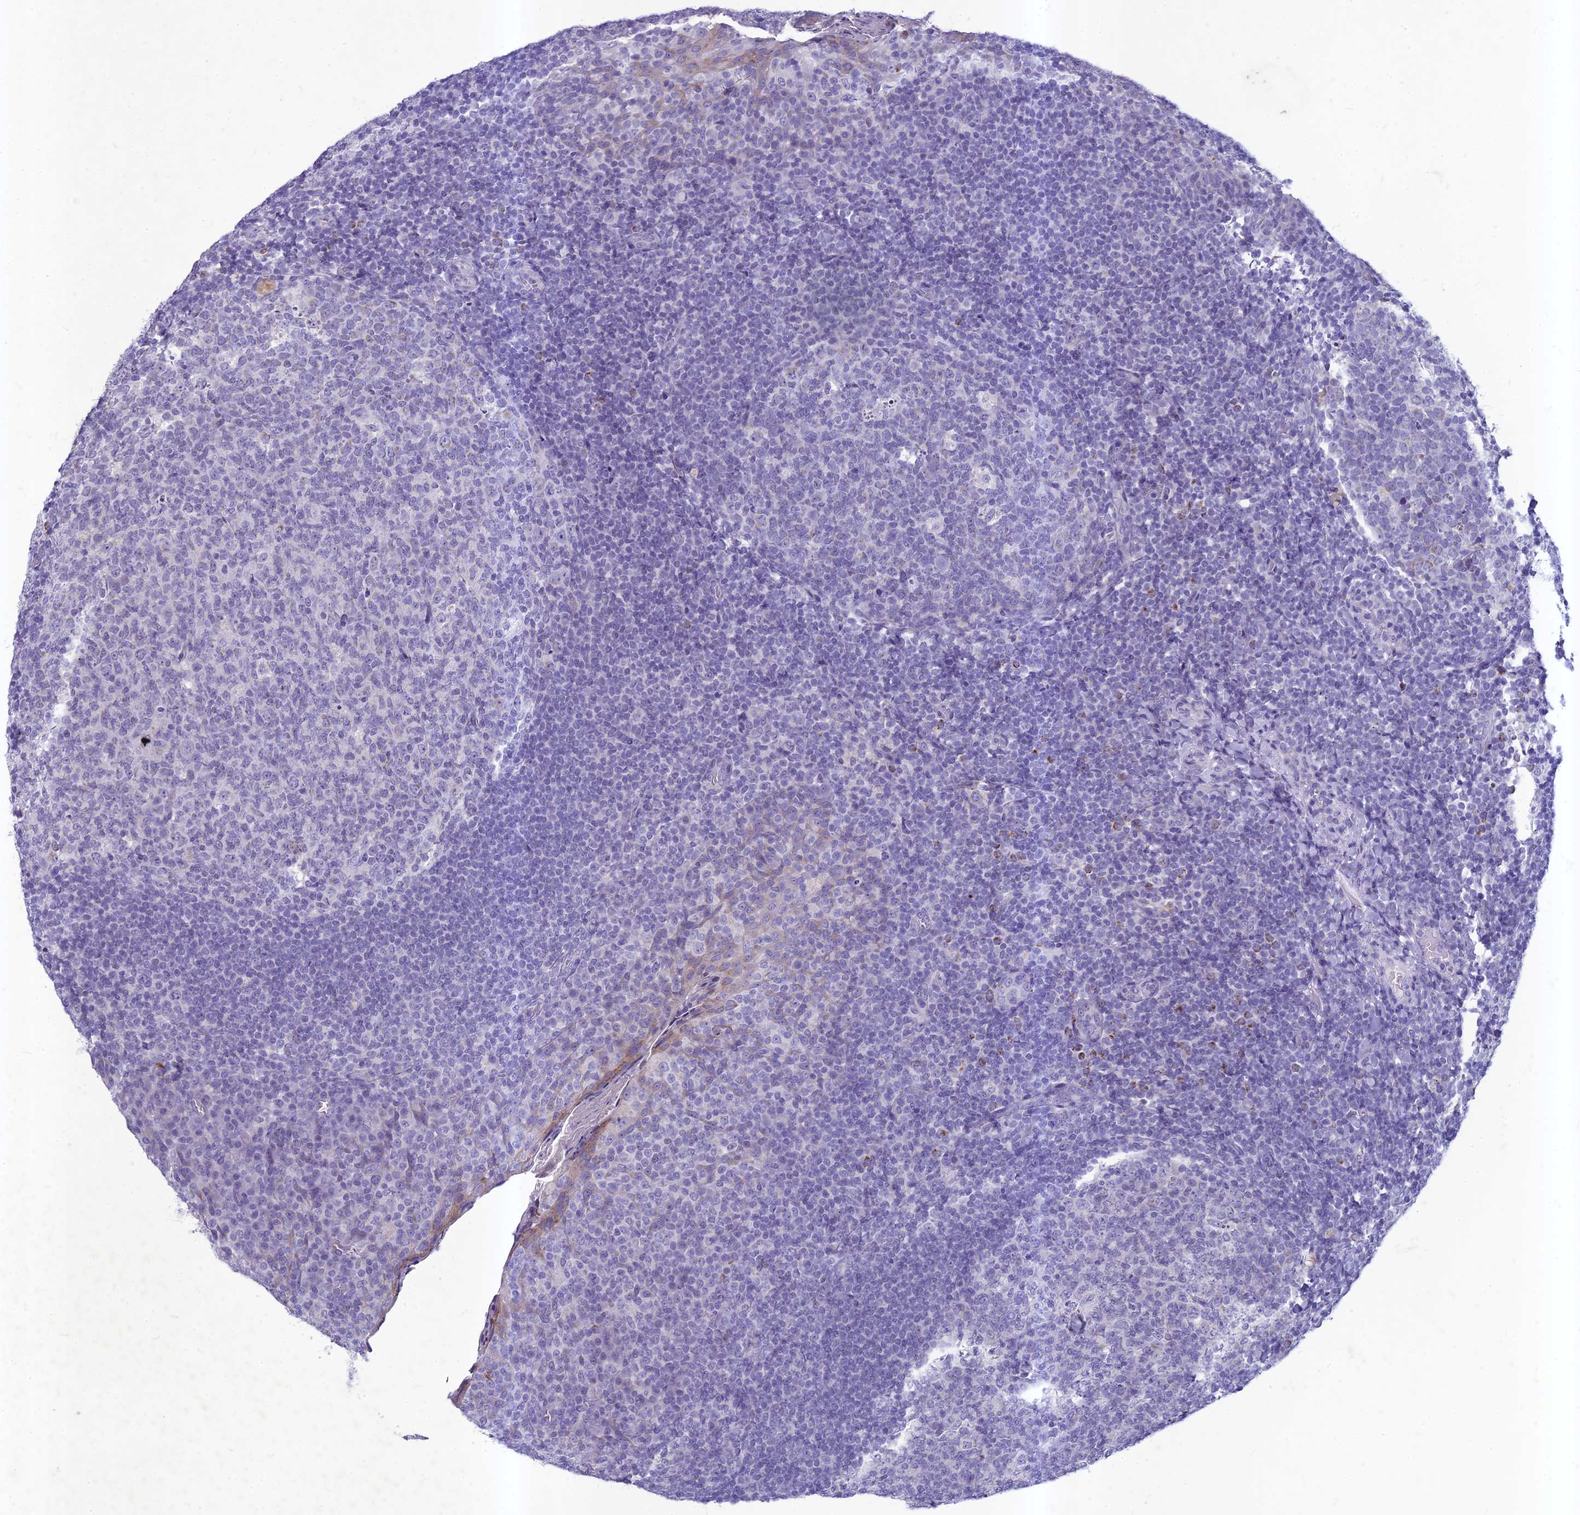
{"staining": {"intensity": "negative", "quantity": "none", "location": "none"}, "tissue": "tonsil", "cell_type": "Germinal center cells", "image_type": "normal", "snomed": [{"axis": "morphology", "description": "Normal tissue, NOS"}, {"axis": "topography", "description": "Tonsil"}], "caption": "Immunohistochemistry of unremarkable tonsil demonstrates no expression in germinal center cells. (DAB IHC with hematoxylin counter stain).", "gene": "HIGD1A", "patient": {"sex": "female", "age": 19}}